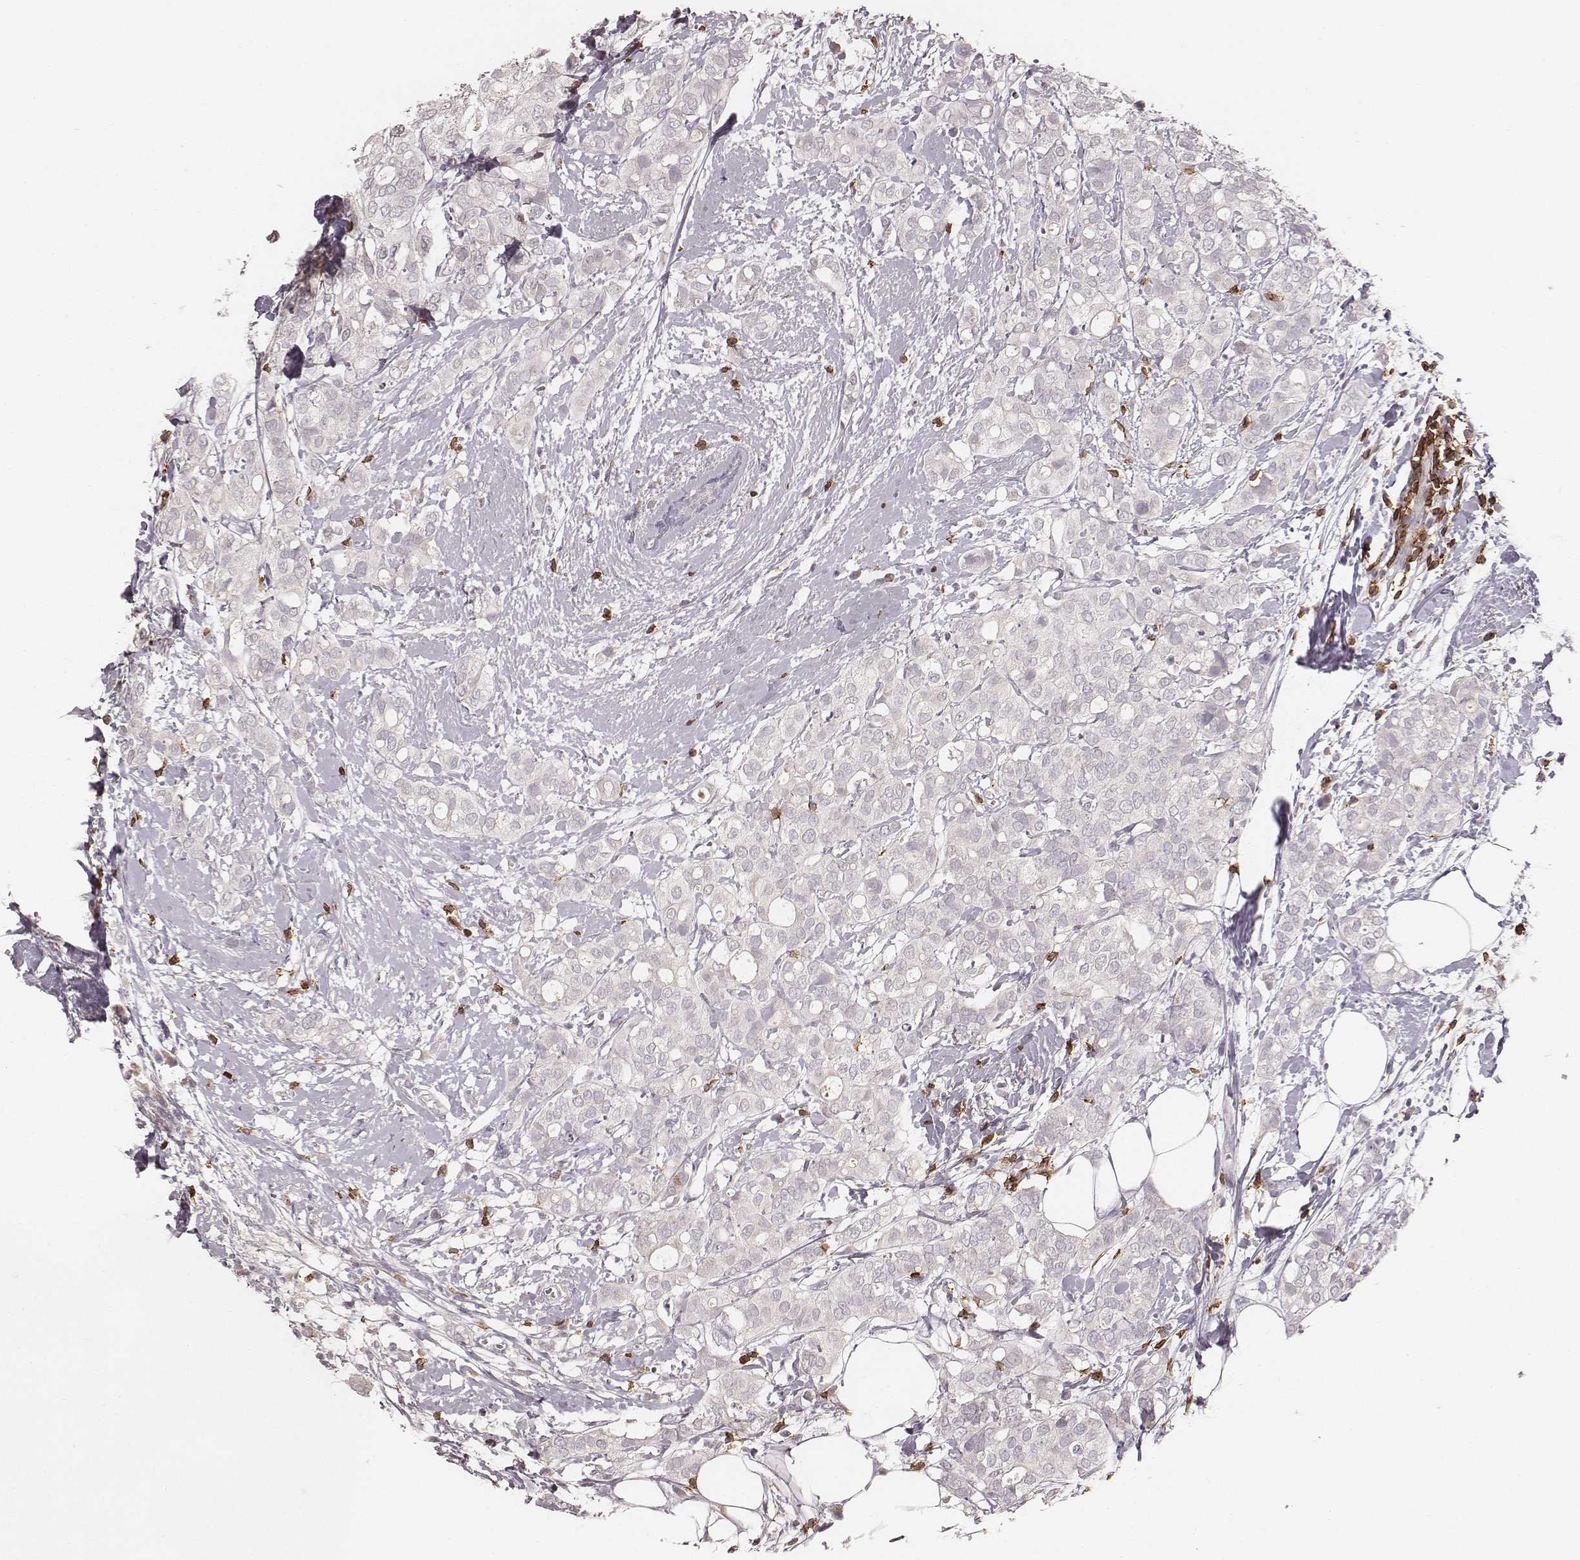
{"staining": {"intensity": "negative", "quantity": "none", "location": "none"}, "tissue": "breast cancer", "cell_type": "Tumor cells", "image_type": "cancer", "snomed": [{"axis": "morphology", "description": "Duct carcinoma"}, {"axis": "topography", "description": "Breast"}], "caption": "DAB (3,3'-diaminobenzidine) immunohistochemical staining of breast intraductal carcinoma exhibits no significant positivity in tumor cells. (Brightfield microscopy of DAB (3,3'-diaminobenzidine) IHC at high magnification).", "gene": "CD8A", "patient": {"sex": "female", "age": 40}}